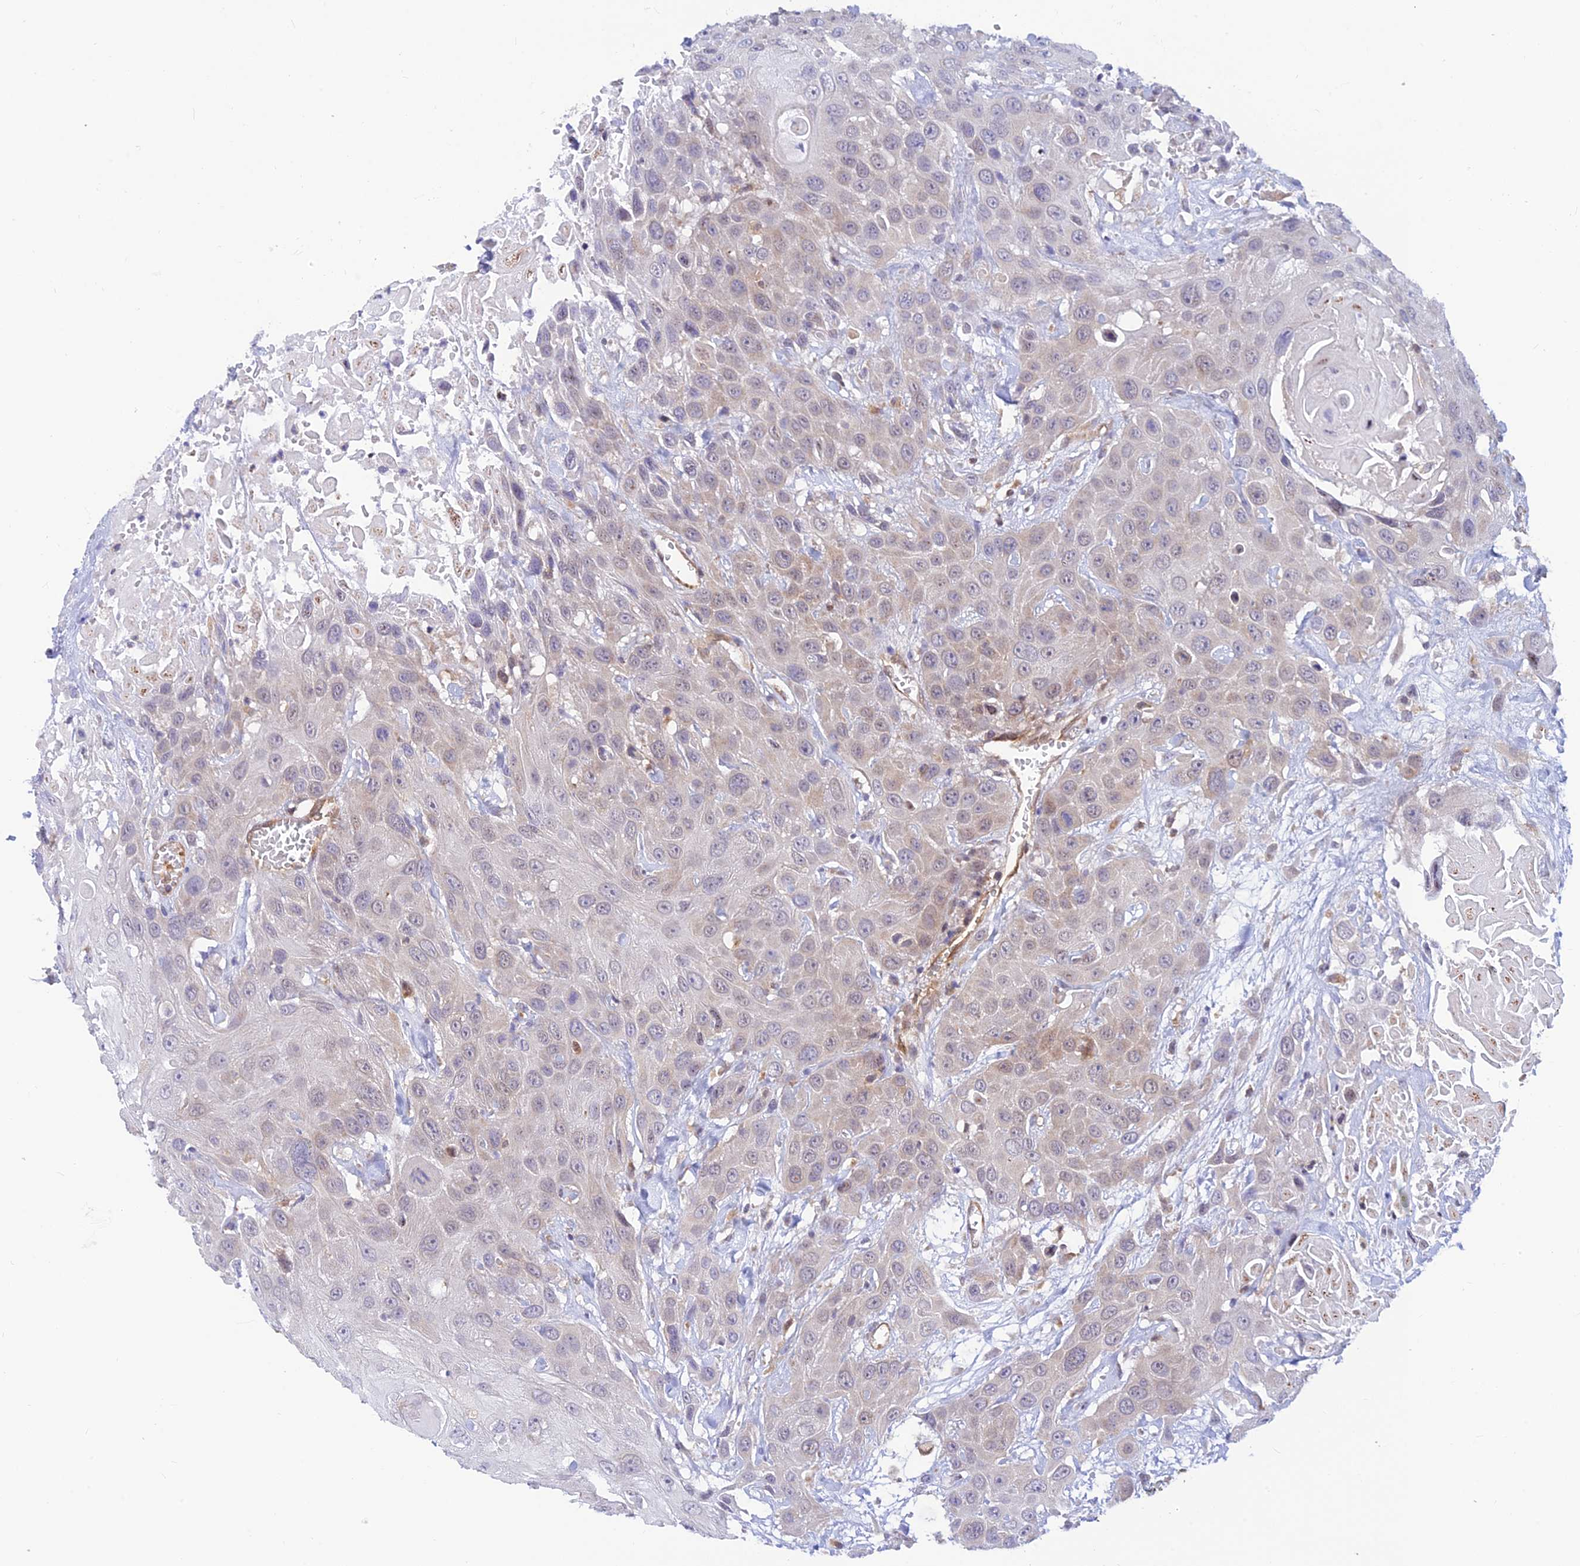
{"staining": {"intensity": "weak", "quantity": "<25%", "location": "cytoplasmic/membranous"}, "tissue": "head and neck cancer", "cell_type": "Tumor cells", "image_type": "cancer", "snomed": [{"axis": "morphology", "description": "Squamous cell carcinoma, NOS"}, {"axis": "topography", "description": "Head-Neck"}], "caption": "The micrograph reveals no significant positivity in tumor cells of squamous cell carcinoma (head and neck).", "gene": "LYSMD2", "patient": {"sex": "male", "age": 81}}